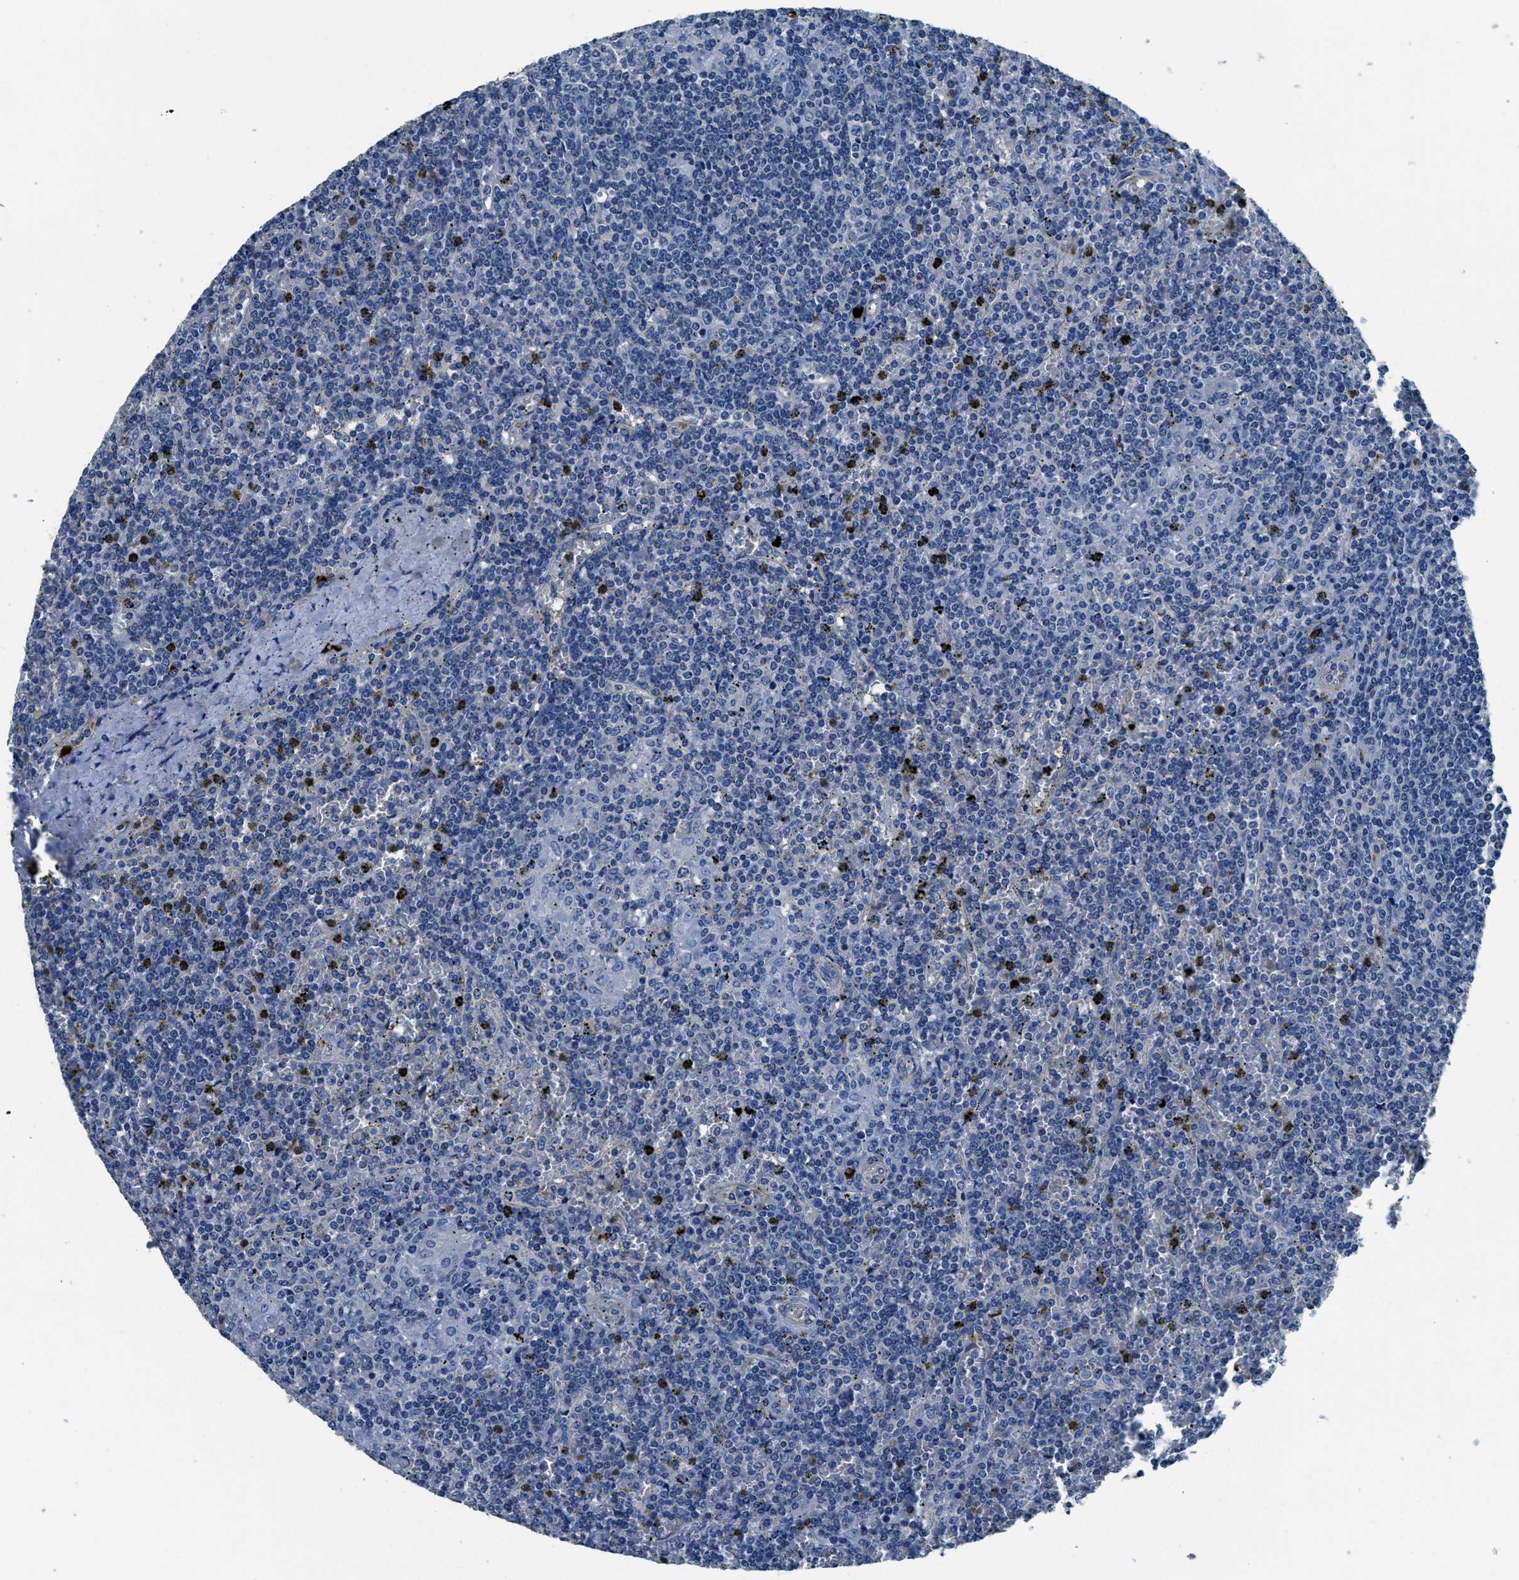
{"staining": {"intensity": "negative", "quantity": "none", "location": "none"}, "tissue": "lymphoma", "cell_type": "Tumor cells", "image_type": "cancer", "snomed": [{"axis": "morphology", "description": "Malignant lymphoma, non-Hodgkin's type, Low grade"}, {"axis": "topography", "description": "Spleen"}], "caption": "There is no significant expression in tumor cells of malignant lymphoma, non-Hodgkin's type (low-grade). (IHC, brightfield microscopy, high magnification).", "gene": "TMEM186", "patient": {"sex": "female", "age": 19}}